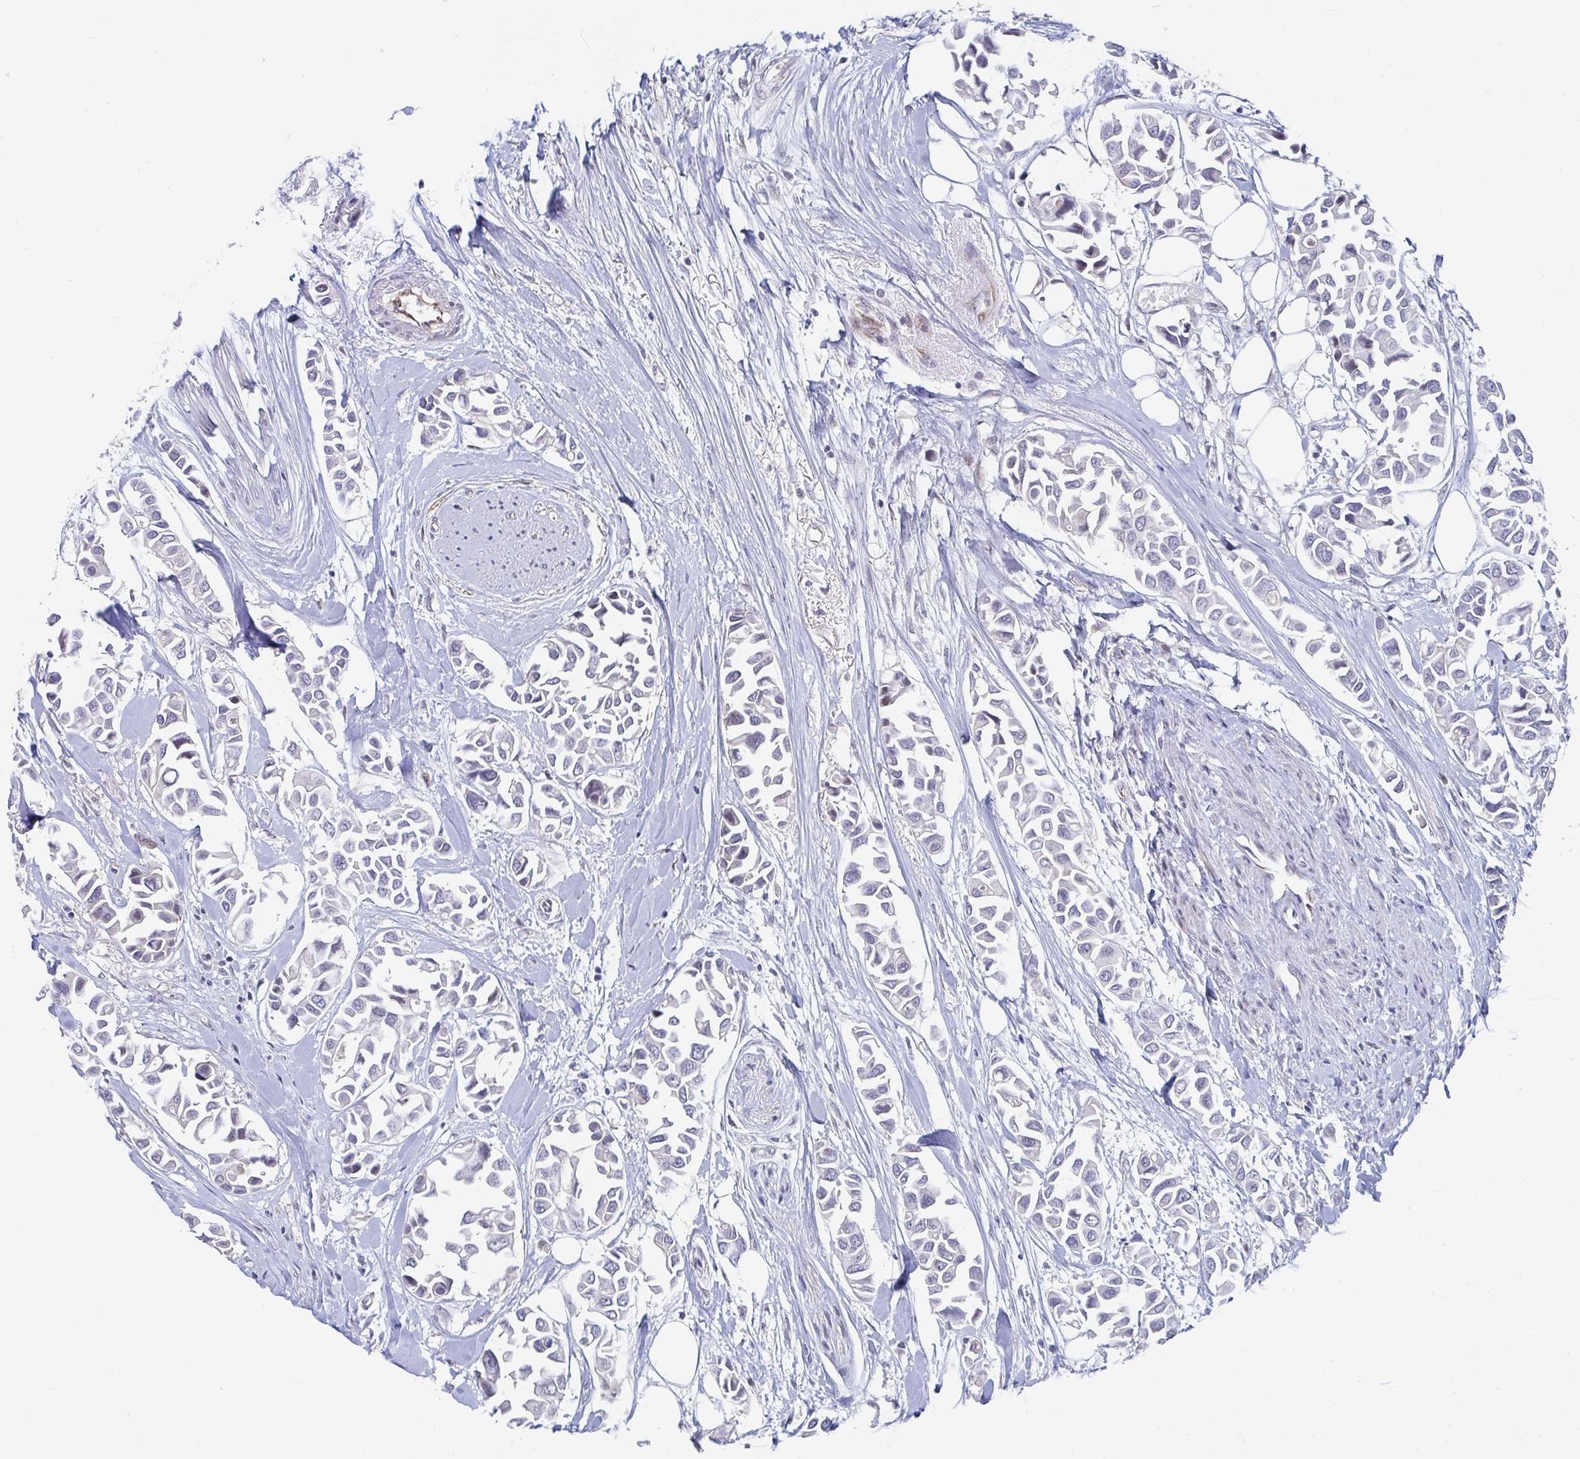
{"staining": {"intensity": "negative", "quantity": "none", "location": "none"}, "tissue": "breast cancer", "cell_type": "Tumor cells", "image_type": "cancer", "snomed": [{"axis": "morphology", "description": "Duct carcinoma"}, {"axis": "topography", "description": "Breast"}], "caption": "A micrograph of breast cancer stained for a protein exhibits no brown staining in tumor cells. Nuclei are stained in blue.", "gene": "FAM156B", "patient": {"sex": "female", "age": 54}}